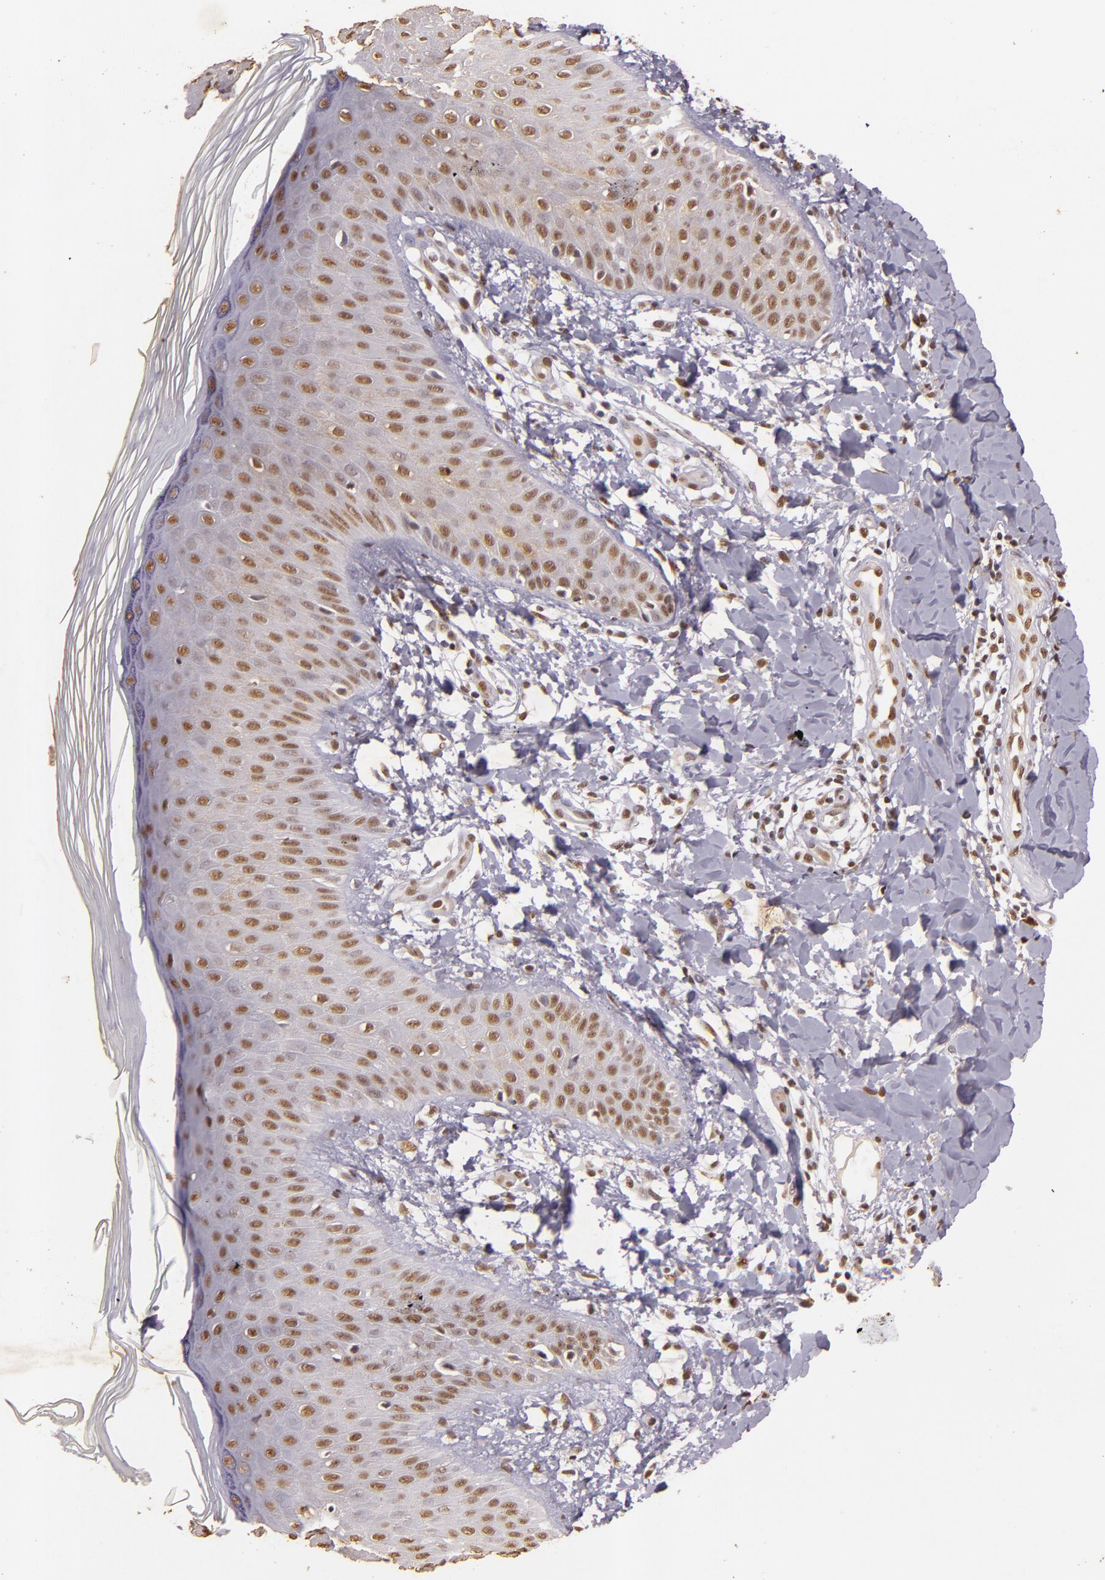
{"staining": {"intensity": "weak", "quantity": ">75%", "location": "nuclear"}, "tissue": "skin", "cell_type": "Epidermal cells", "image_type": "normal", "snomed": [{"axis": "morphology", "description": "Normal tissue, NOS"}, {"axis": "morphology", "description": "Inflammation, NOS"}, {"axis": "topography", "description": "Soft tissue"}, {"axis": "topography", "description": "Anal"}], "caption": "High-power microscopy captured an IHC micrograph of unremarkable skin, revealing weak nuclear positivity in approximately >75% of epidermal cells.", "gene": "CBX3", "patient": {"sex": "female", "age": 15}}